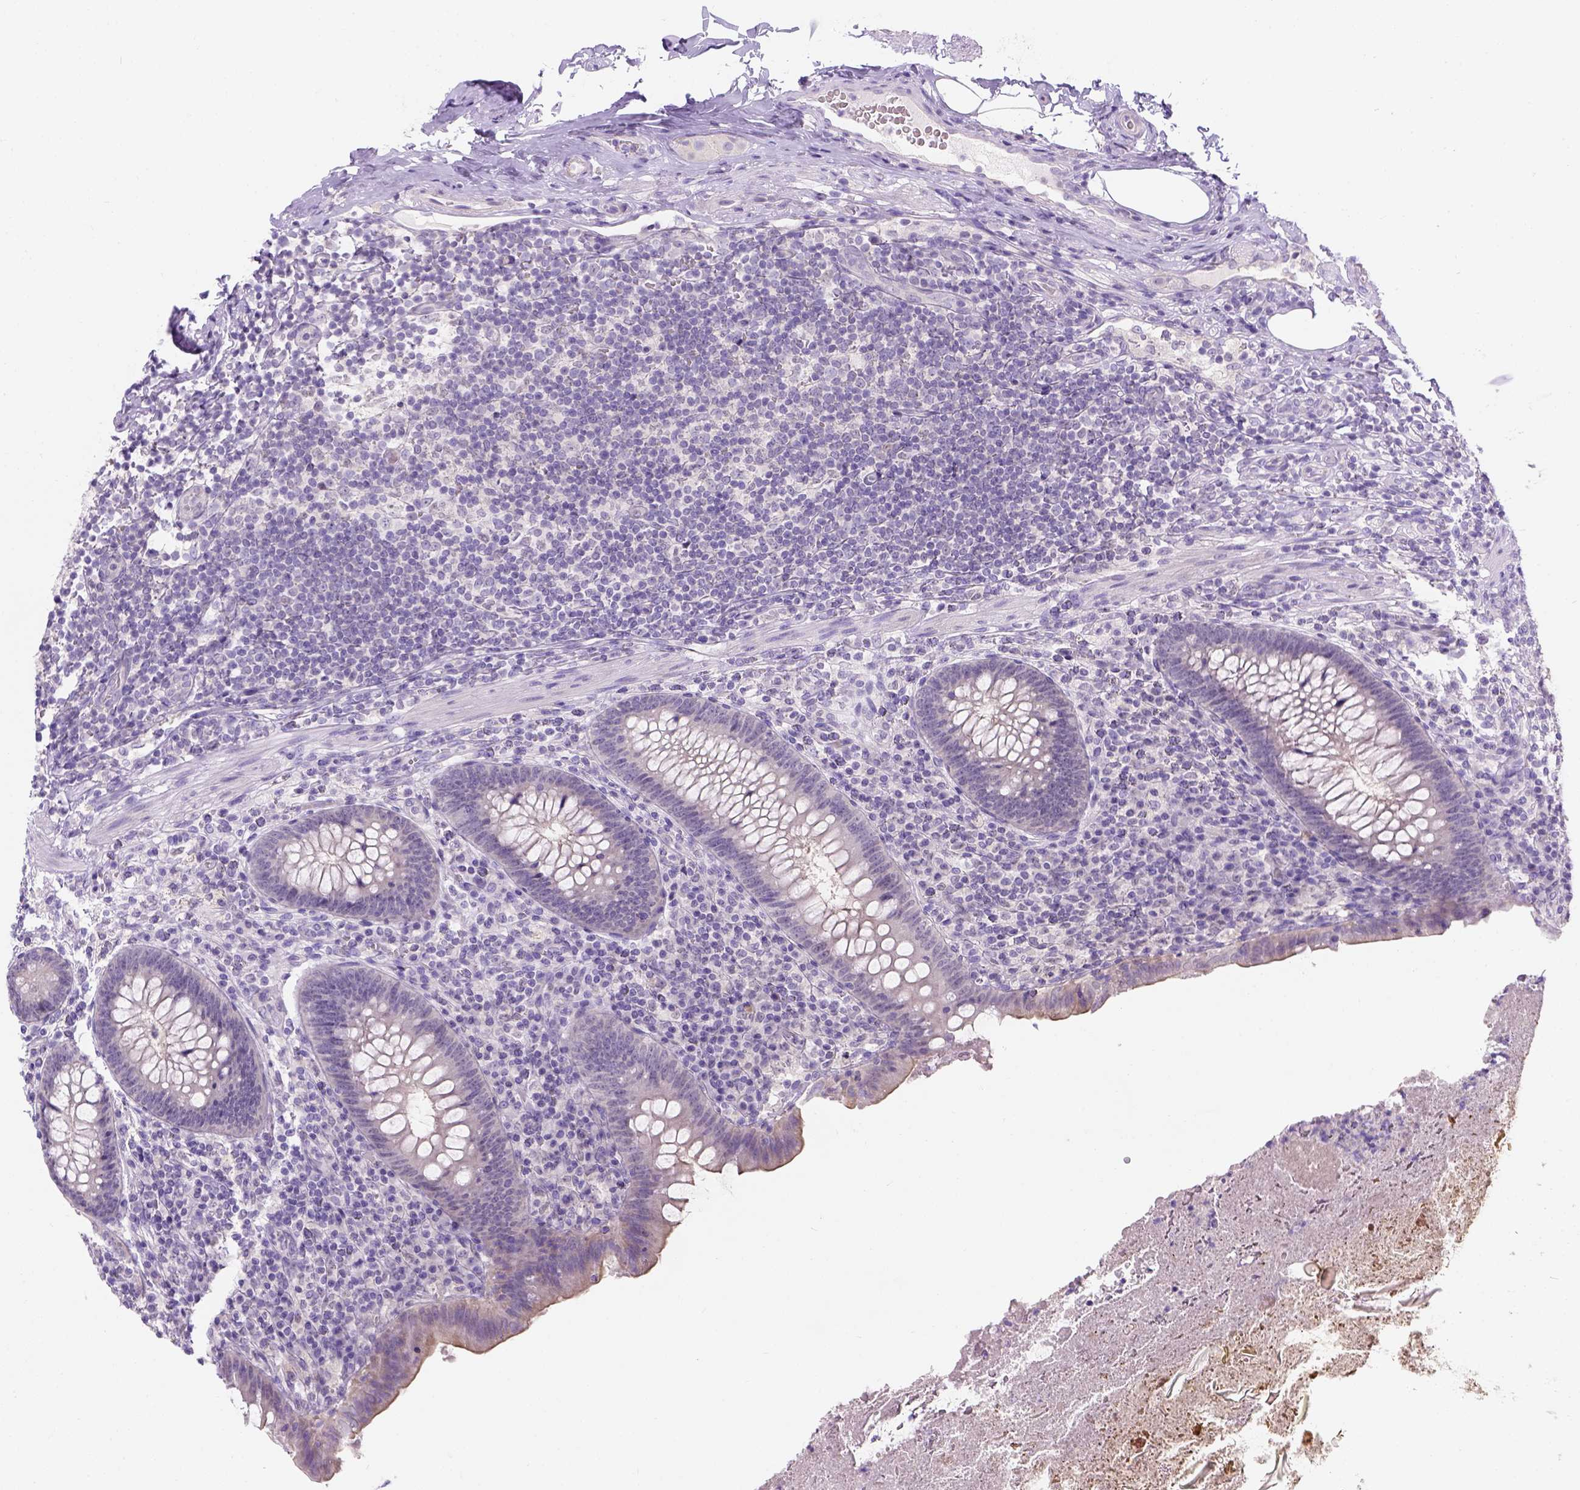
{"staining": {"intensity": "negative", "quantity": "none", "location": "none"}, "tissue": "appendix", "cell_type": "Glandular cells", "image_type": "normal", "snomed": [{"axis": "morphology", "description": "Normal tissue, NOS"}, {"axis": "topography", "description": "Appendix"}], "caption": "This is a micrograph of immunohistochemistry staining of normal appendix, which shows no positivity in glandular cells.", "gene": "C20orf144", "patient": {"sex": "male", "age": 47}}